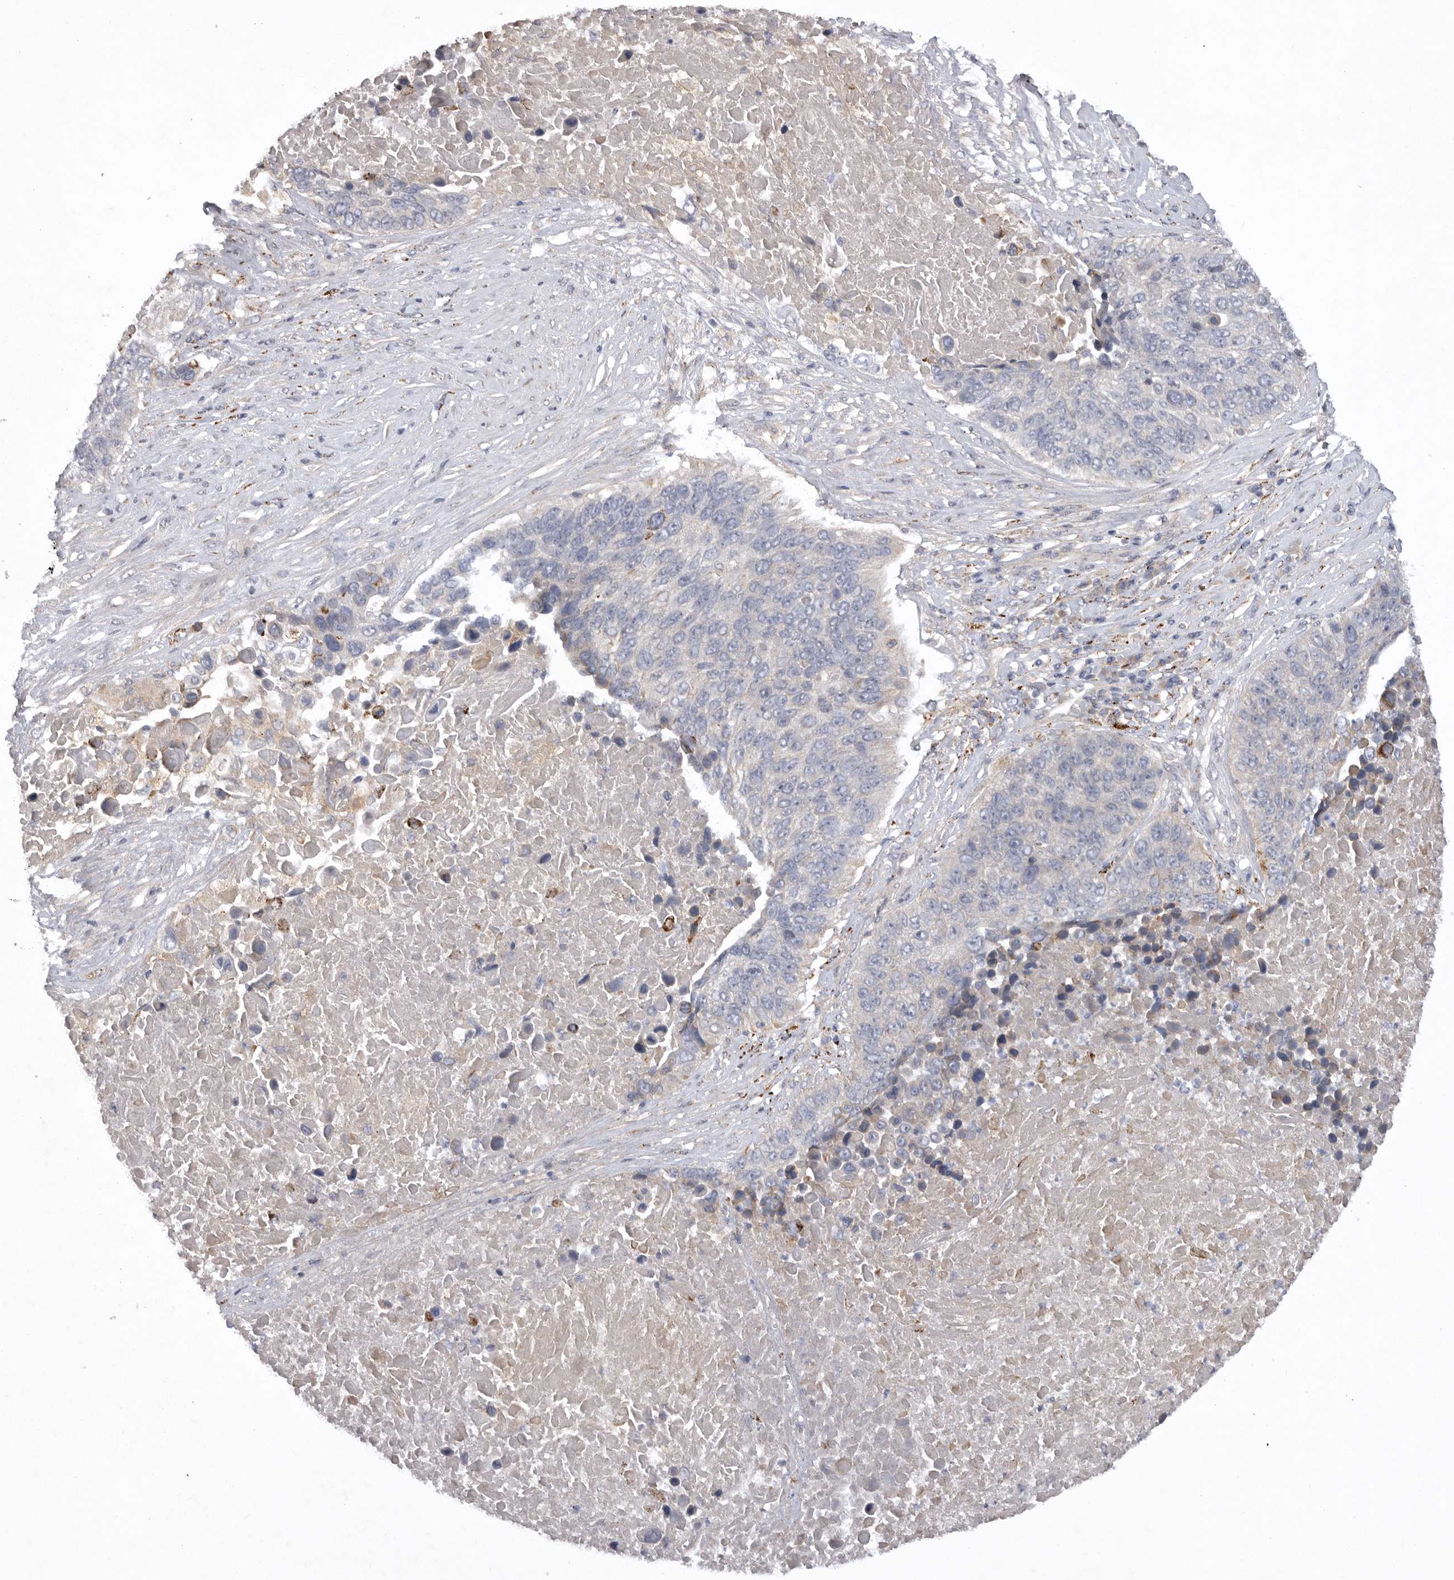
{"staining": {"intensity": "moderate", "quantity": "<25%", "location": "cytoplasmic/membranous"}, "tissue": "lung cancer", "cell_type": "Tumor cells", "image_type": "cancer", "snomed": [{"axis": "morphology", "description": "Squamous cell carcinoma, NOS"}, {"axis": "topography", "description": "Lung"}], "caption": "Moderate cytoplasmic/membranous expression for a protein is appreciated in approximately <25% of tumor cells of lung squamous cell carcinoma using IHC.", "gene": "DHDDS", "patient": {"sex": "male", "age": 66}}